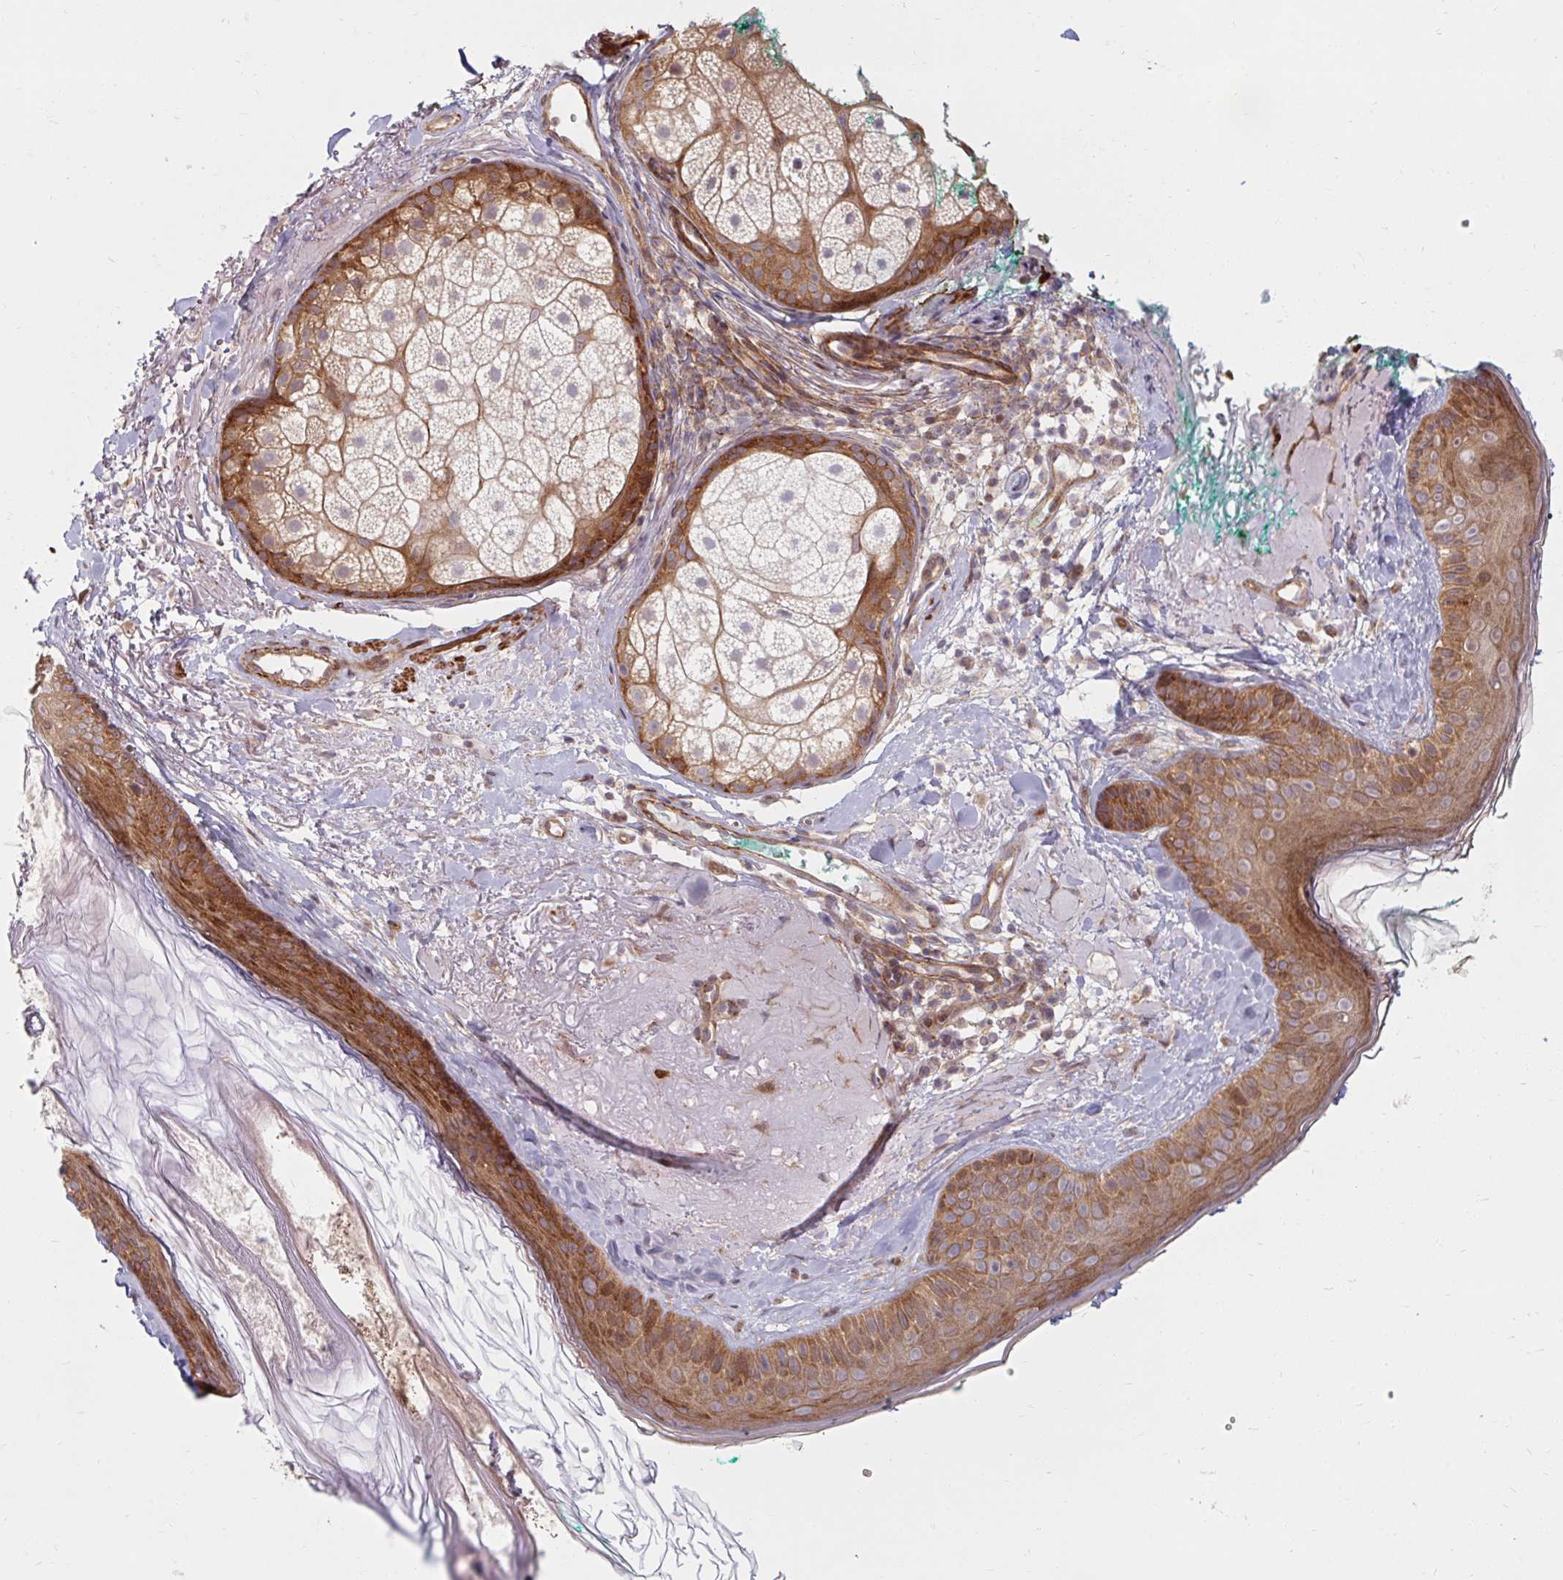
{"staining": {"intensity": "weak", "quantity": ">75%", "location": "cytoplasmic/membranous"}, "tissue": "skin", "cell_type": "Fibroblasts", "image_type": "normal", "snomed": [{"axis": "morphology", "description": "Normal tissue, NOS"}, {"axis": "topography", "description": "Skin"}], "caption": "Immunohistochemical staining of unremarkable skin demonstrates weak cytoplasmic/membranous protein positivity in about >75% of fibroblasts.", "gene": "BTF3", "patient": {"sex": "male", "age": 73}}